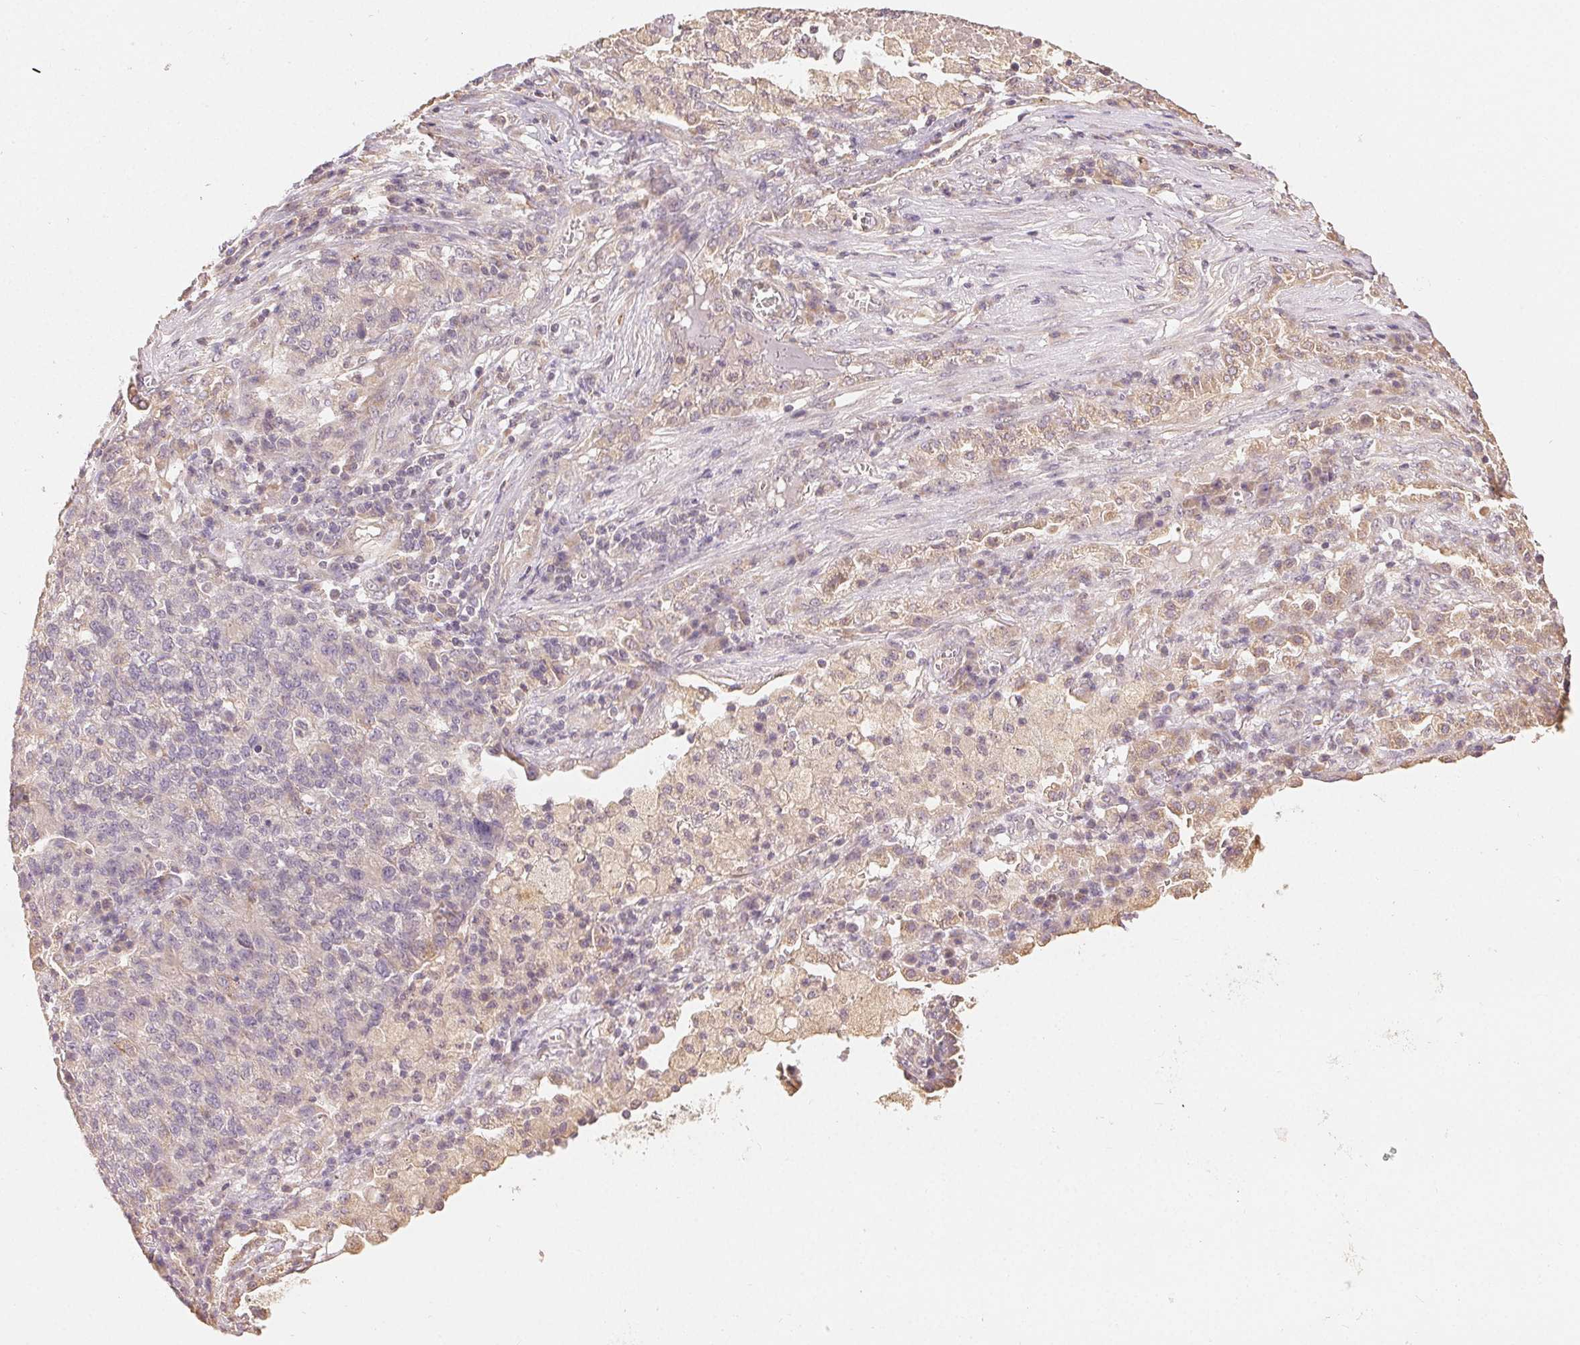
{"staining": {"intensity": "negative", "quantity": "none", "location": "none"}, "tissue": "lung cancer", "cell_type": "Tumor cells", "image_type": "cancer", "snomed": [{"axis": "morphology", "description": "Adenocarcinoma, NOS"}, {"axis": "topography", "description": "Lung"}], "caption": "Tumor cells are negative for protein expression in human adenocarcinoma (lung).", "gene": "SEZ6L2", "patient": {"sex": "male", "age": 57}}